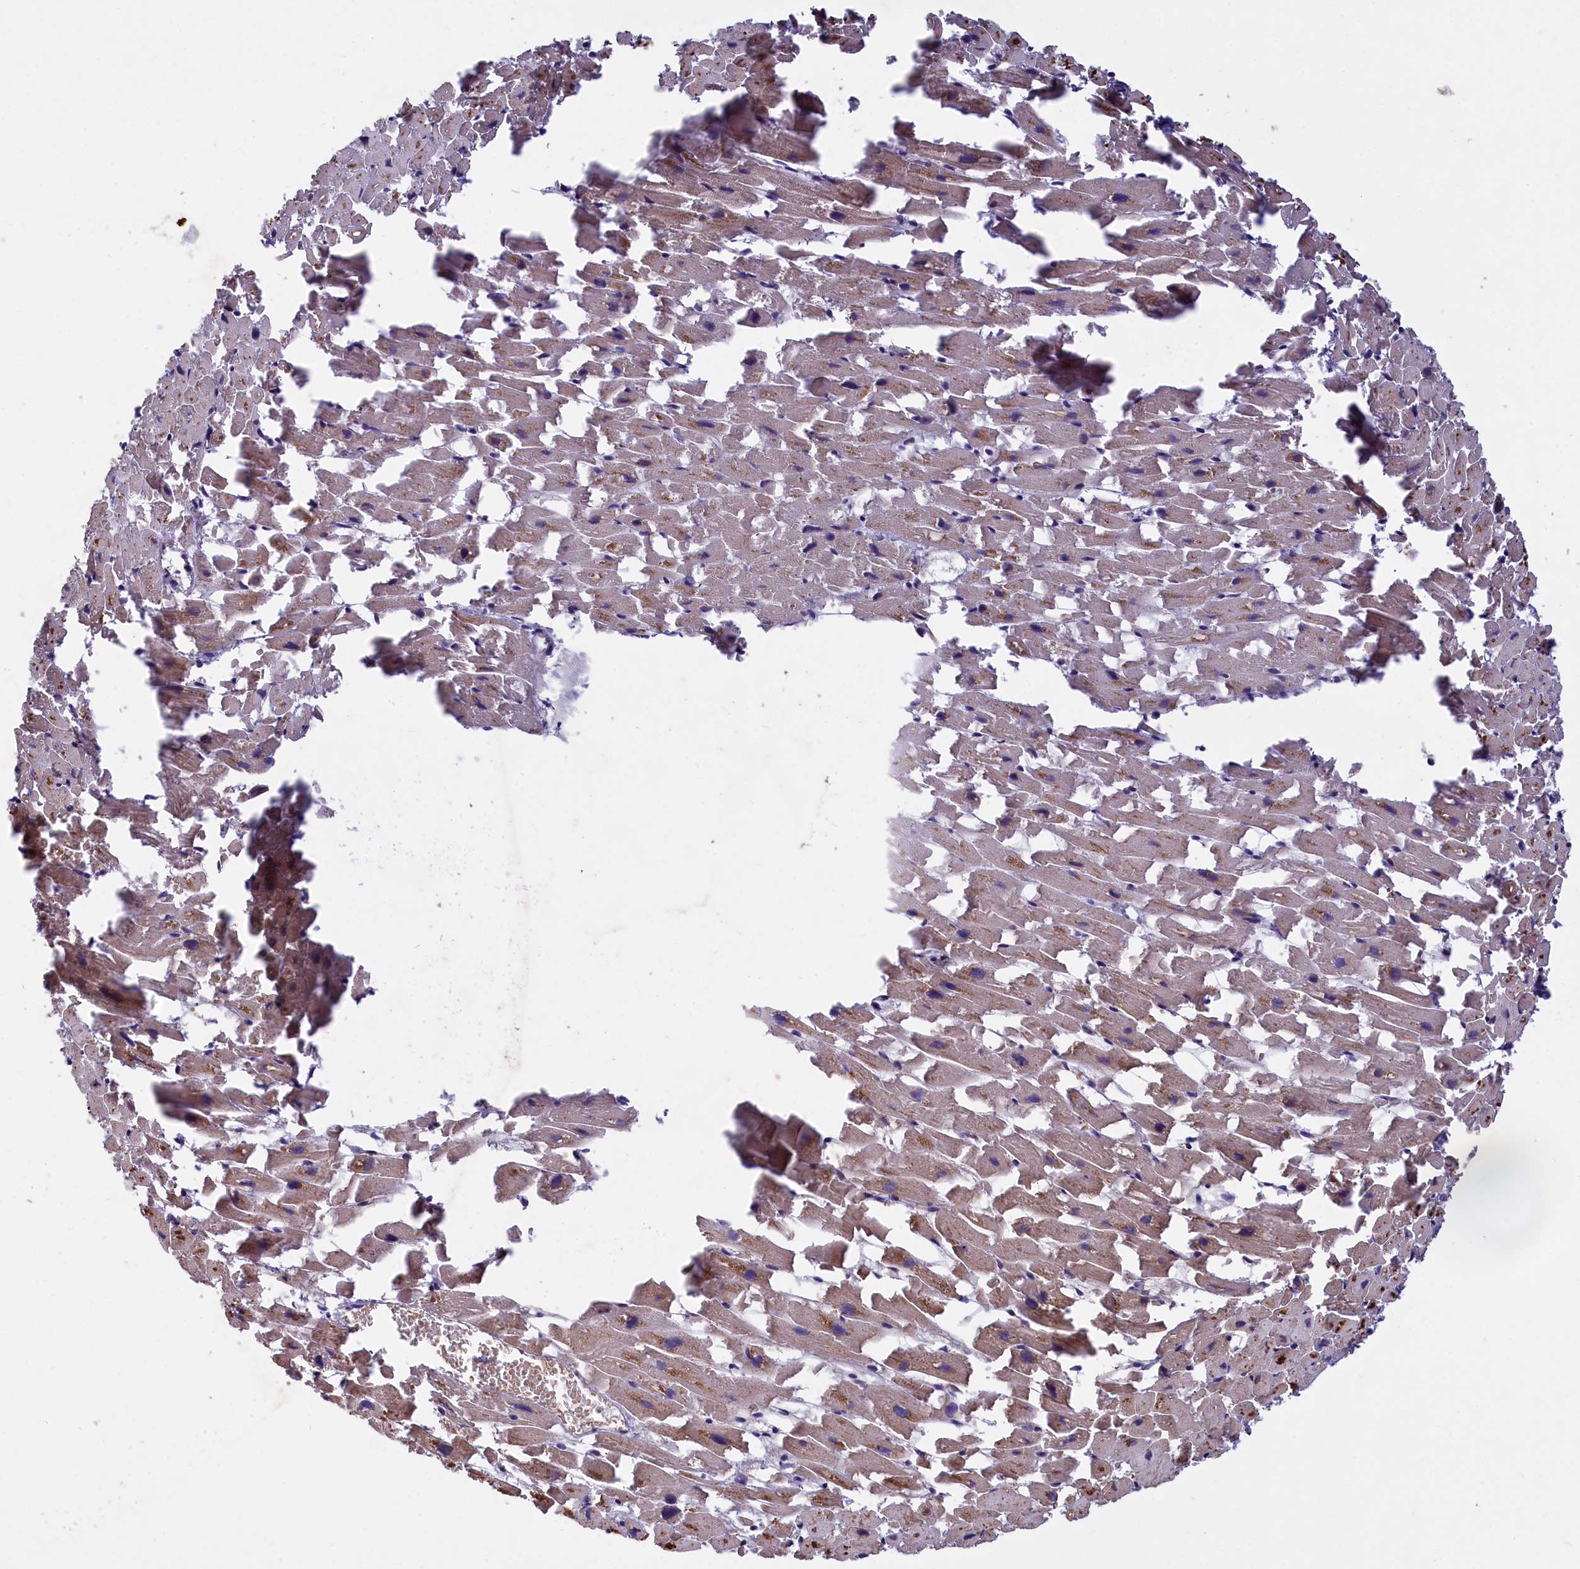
{"staining": {"intensity": "moderate", "quantity": "25%-75%", "location": "cytoplasmic/membranous"}, "tissue": "heart muscle", "cell_type": "Cardiomyocytes", "image_type": "normal", "snomed": [{"axis": "morphology", "description": "Normal tissue, NOS"}, {"axis": "topography", "description": "Heart"}], "caption": "Cardiomyocytes exhibit medium levels of moderate cytoplasmic/membranous expression in about 25%-75% of cells in unremarkable heart muscle.", "gene": "NAIP", "patient": {"sex": "female", "age": 64}}